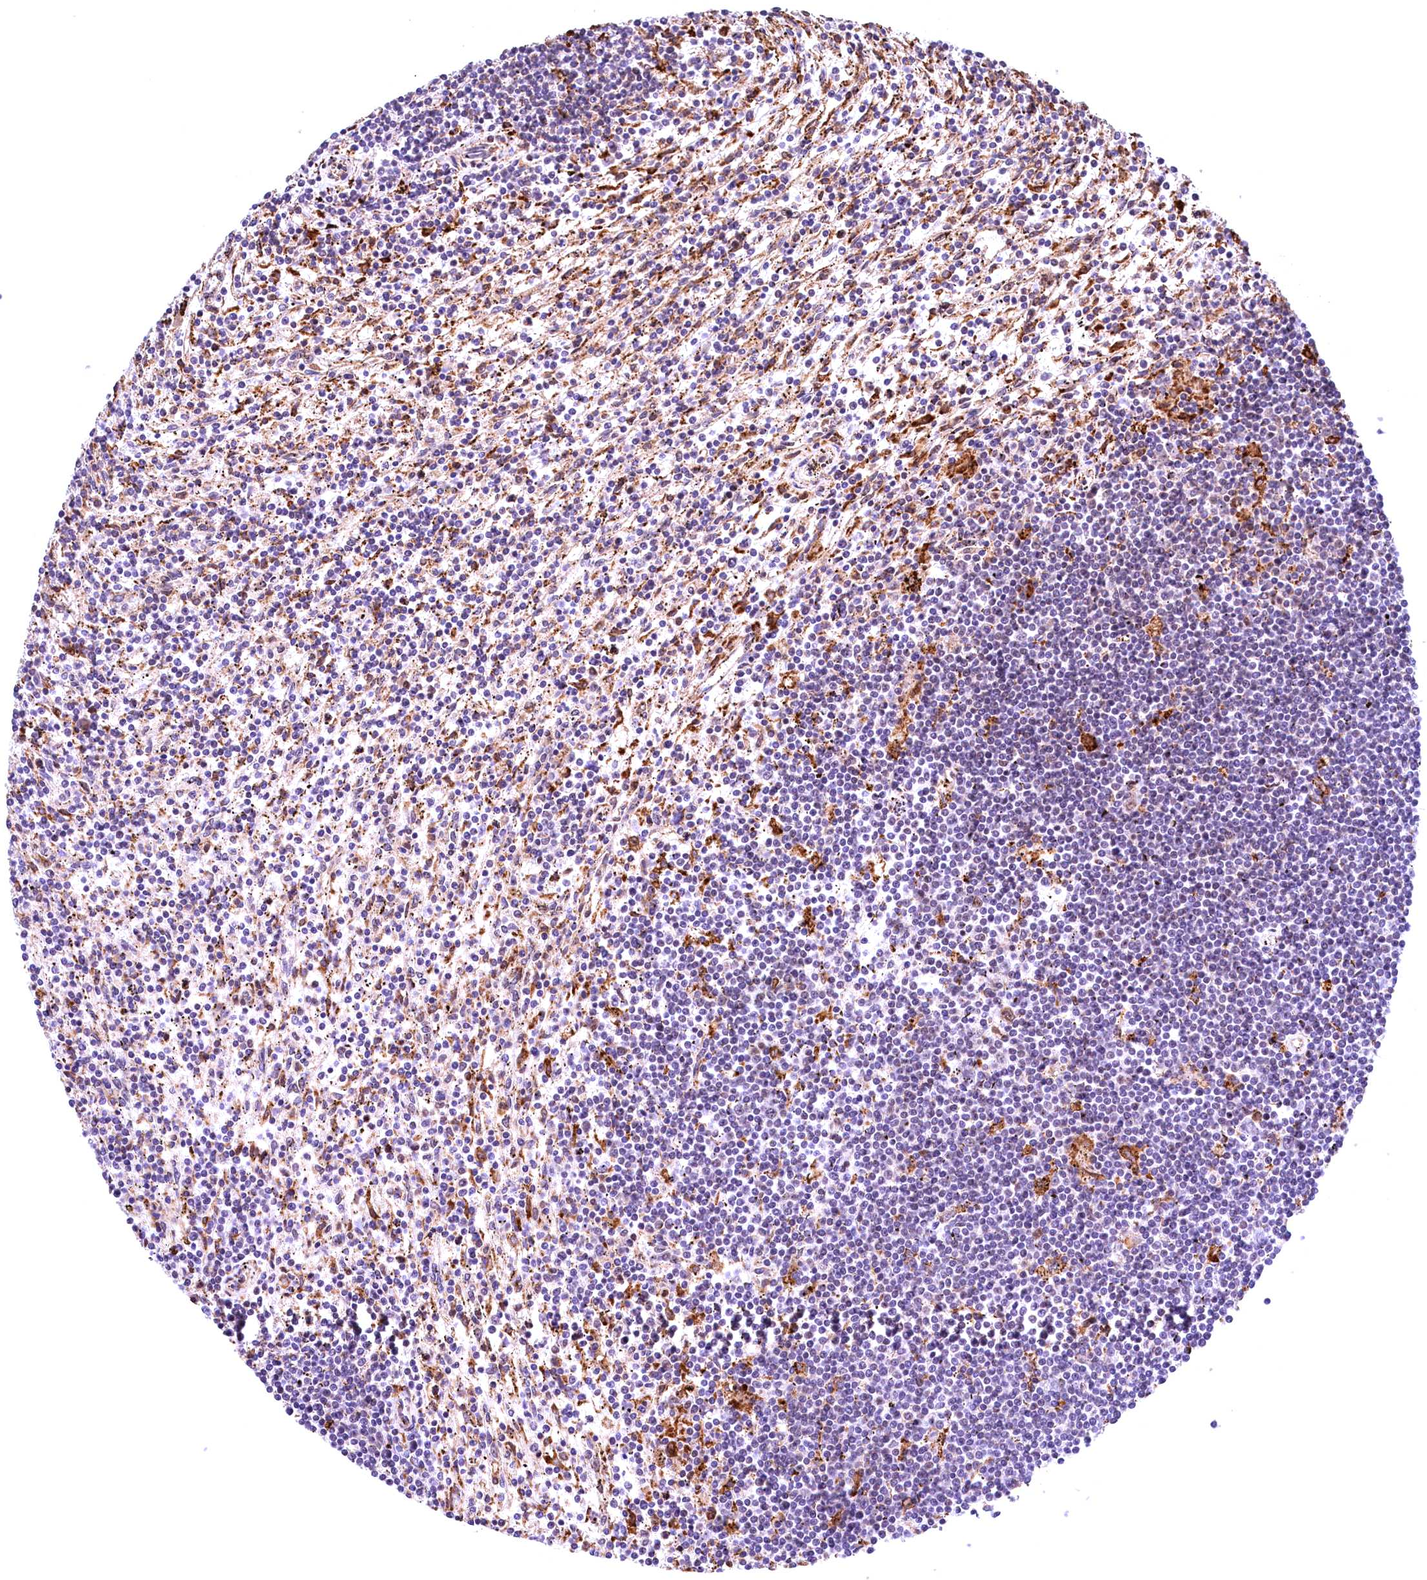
{"staining": {"intensity": "negative", "quantity": "none", "location": "none"}, "tissue": "lymphoma", "cell_type": "Tumor cells", "image_type": "cancer", "snomed": [{"axis": "morphology", "description": "Malignant lymphoma, non-Hodgkin's type, Low grade"}, {"axis": "topography", "description": "Spleen"}], "caption": "Photomicrograph shows no protein positivity in tumor cells of lymphoma tissue.", "gene": "FBXO45", "patient": {"sex": "male", "age": 76}}